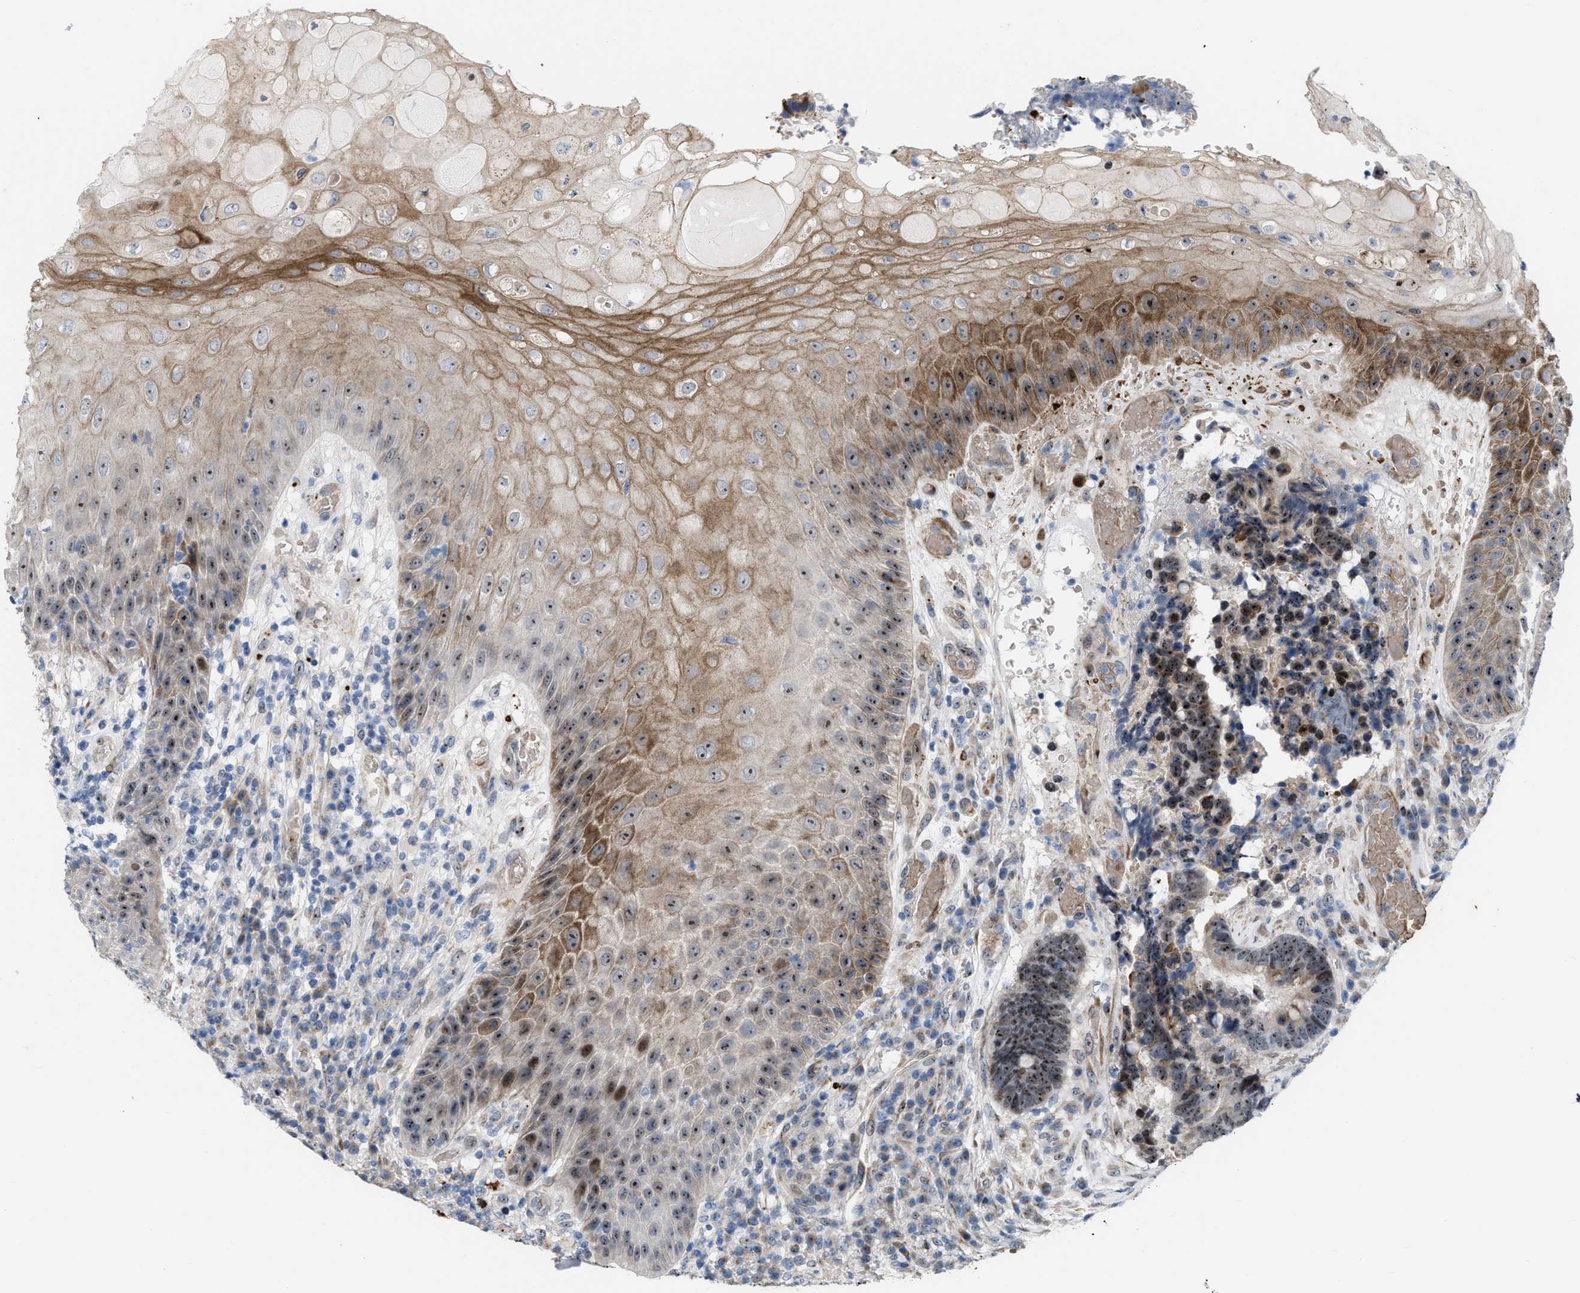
{"staining": {"intensity": "moderate", "quantity": ">75%", "location": "cytoplasmic/membranous,nuclear"}, "tissue": "colorectal cancer", "cell_type": "Tumor cells", "image_type": "cancer", "snomed": [{"axis": "morphology", "description": "Adenocarcinoma, NOS"}, {"axis": "topography", "description": "Rectum"}, {"axis": "topography", "description": "Anal"}], "caption": "DAB (3,3'-diaminobenzidine) immunohistochemical staining of human colorectal cancer displays moderate cytoplasmic/membranous and nuclear protein positivity in about >75% of tumor cells.", "gene": "POLR1F", "patient": {"sex": "female", "age": 89}}